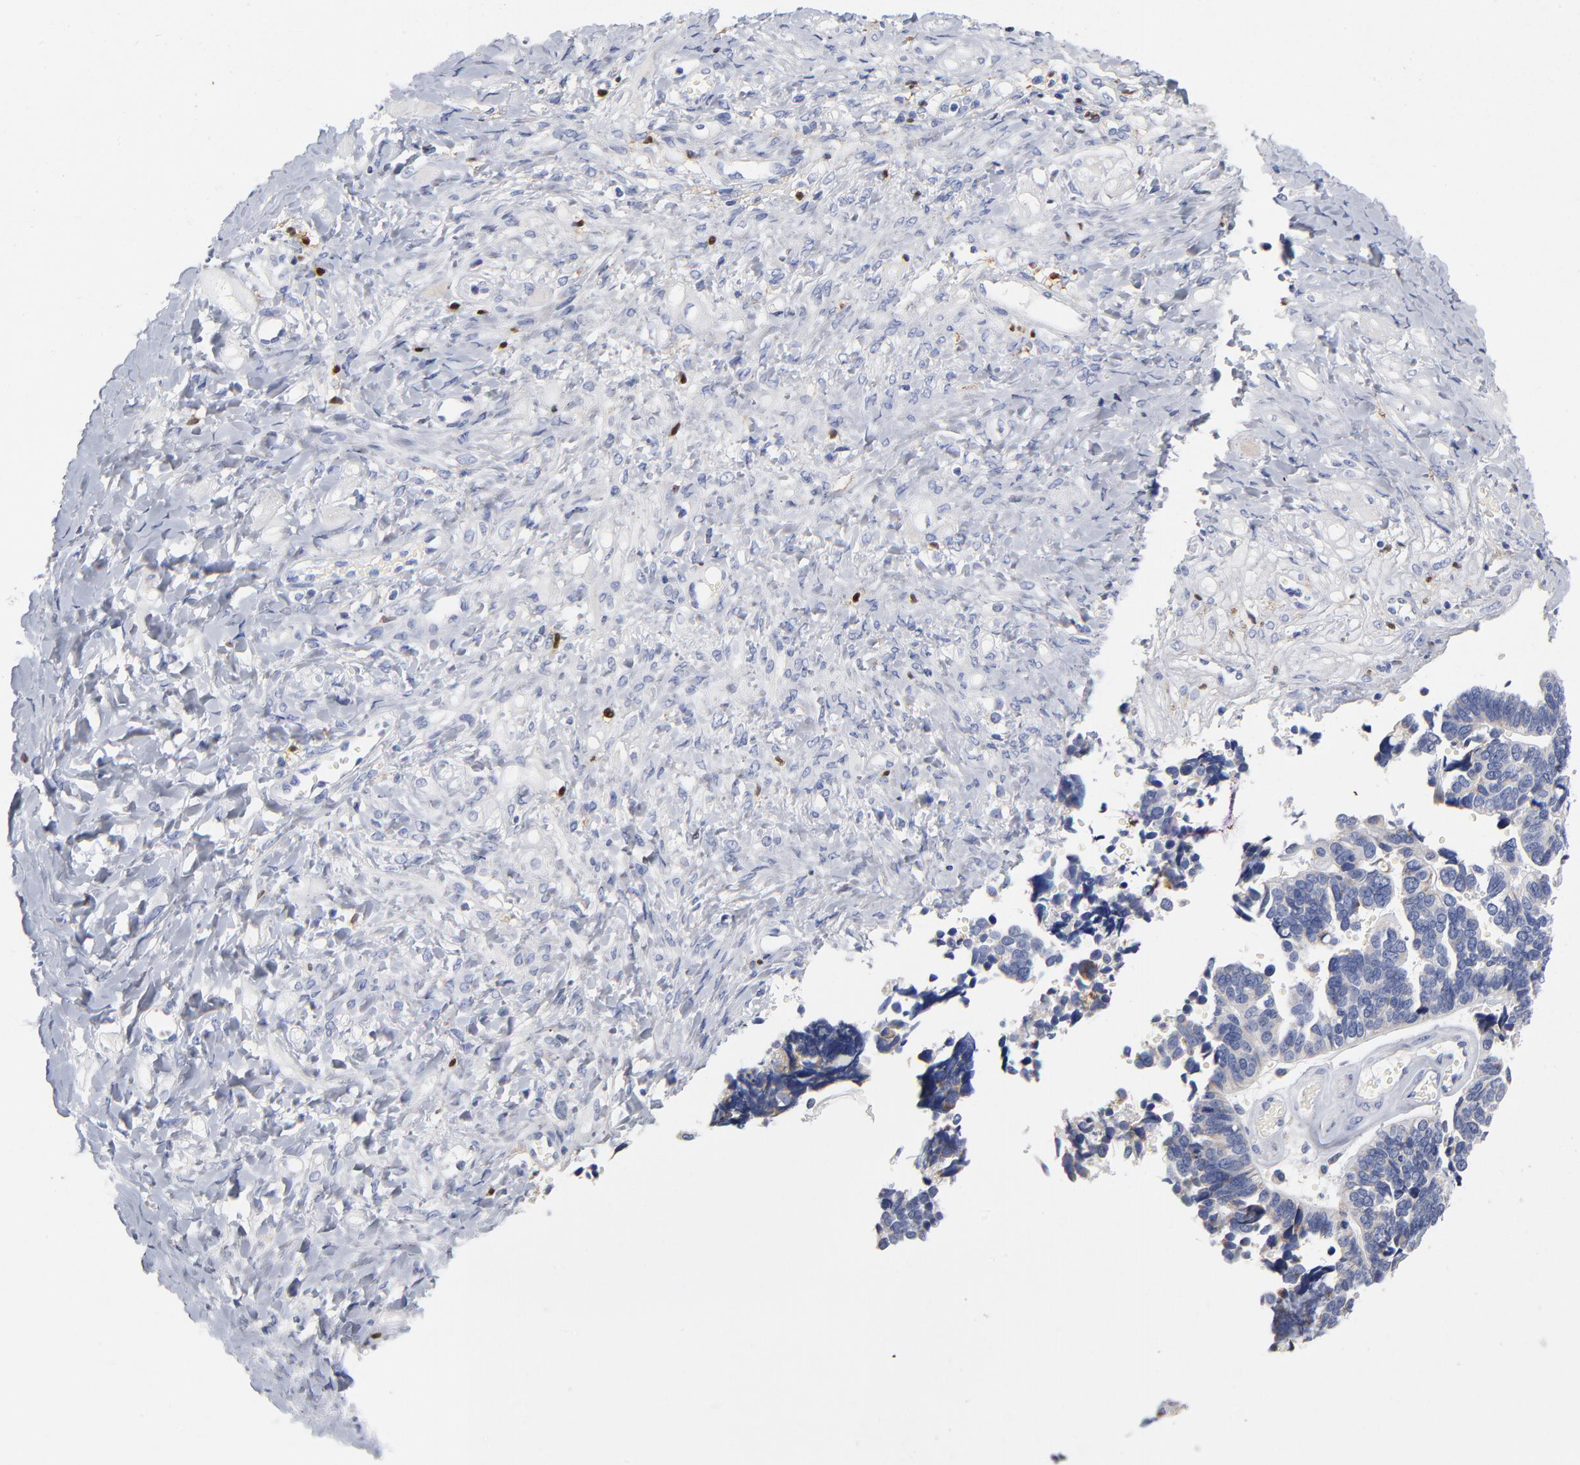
{"staining": {"intensity": "negative", "quantity": "none", "location": "none"}, "tissue": "ovarian cancer", "cell_type": "Tumor cells", "image_type": "cancer", "snomed": [{"axis": "morphology", "description": "Cystadenocarcinoma, serous, NOS"}, {"axis": "topography", "description": "Ovary"}], "caption": "Tumor cells show no significant staining in ovarian cancer.", "gene": "PTP4A1", "patient": {"sex": "female", "age": 77}}